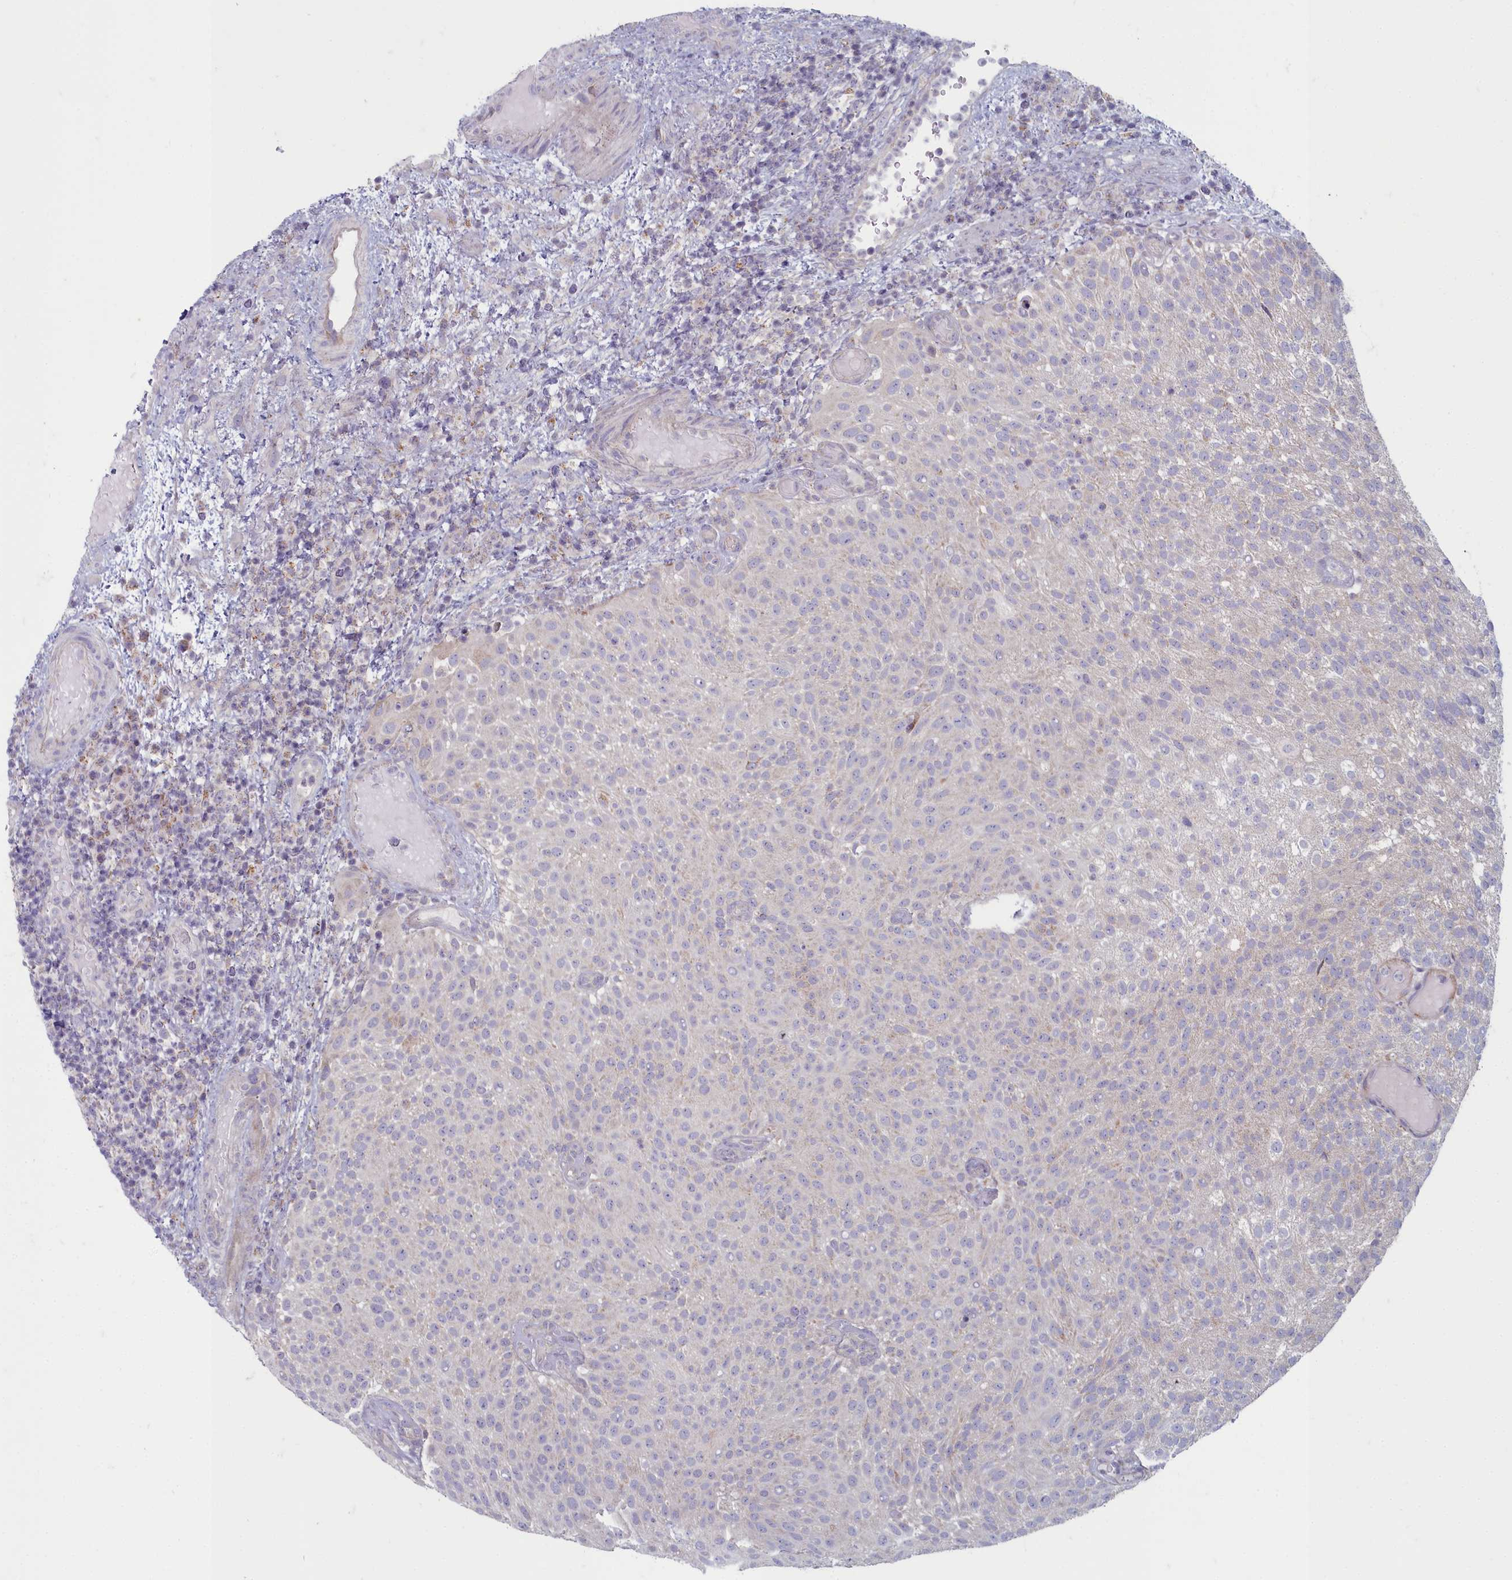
{"staining": {"intensity": "negative", "quantity": "none", "location": "none"}, "tissue": "urothelial cancer", "cell_type": "Tumor cells", "image_type": "cancer", "snomed": [{"axis": "morphology", "description": "Urothelial carcinoma, Low grade"}, {"axis": "topography", "description": "Urinary bladder"}], "caption": "This is an immunohistochemistry (IHC) image of low-grade urothelial carcinoma. There is no positivity in tumor cells.", "gene": "INSYN2A", "patient": {"sex": "male", "age": 78}}